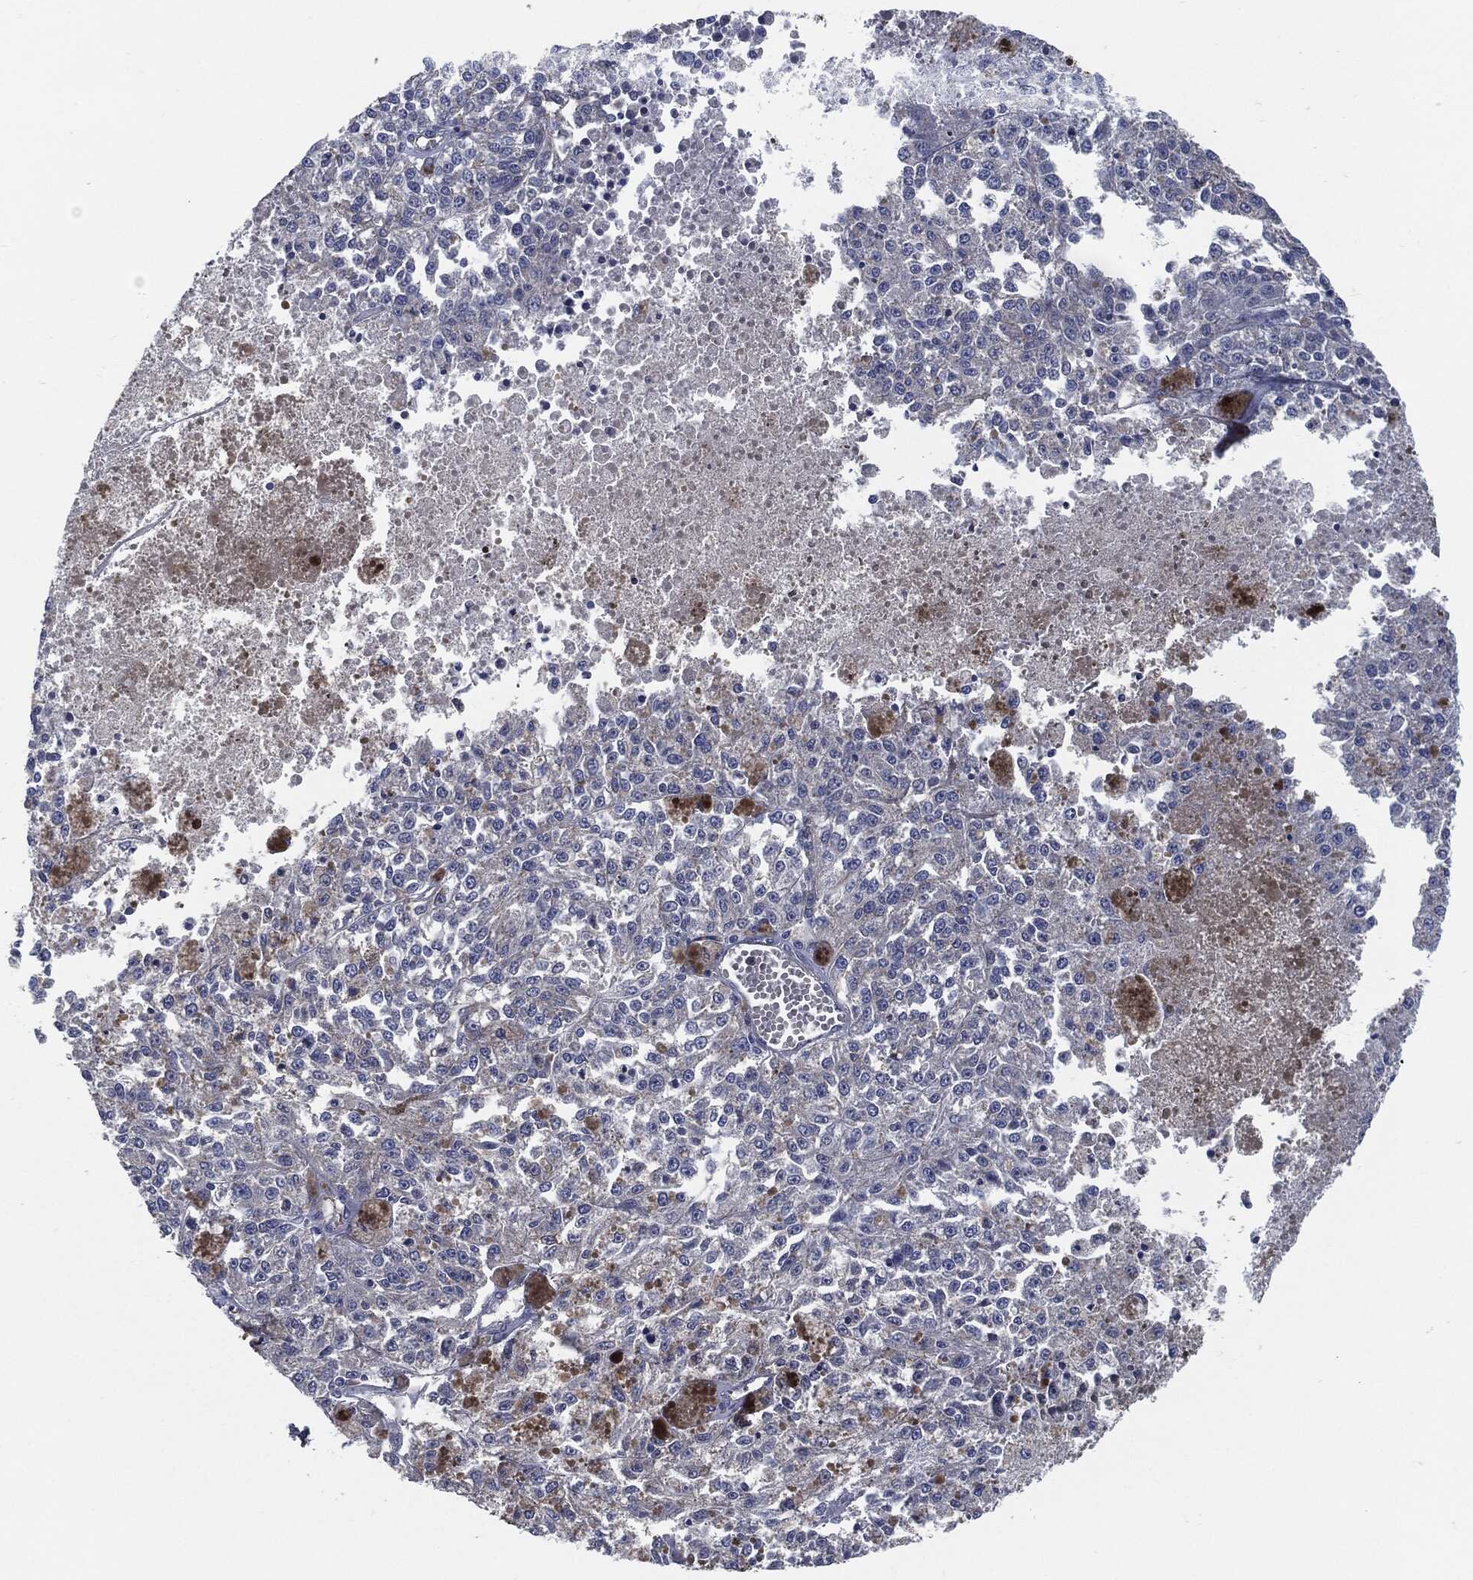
{"staining": {"intensity": "negative", "quantity": "none", "location": "none"}, "tissue": "melanoma", "cell_type": "Tumor cells", "image_type": "cancer", "snomed": [{"axis": "morphology", "description": "Malignant melanoma, Metastatic site"}, {"axis": "topography", "description": "Lymph node"}], "caption": "The immunohistochemistry (IHC) image has no significant staining in tumor cells of malignant melanoma (metastatic site) tissue.", "gene": "SVIL", "patient": {"sex": "female", "age": 64}}